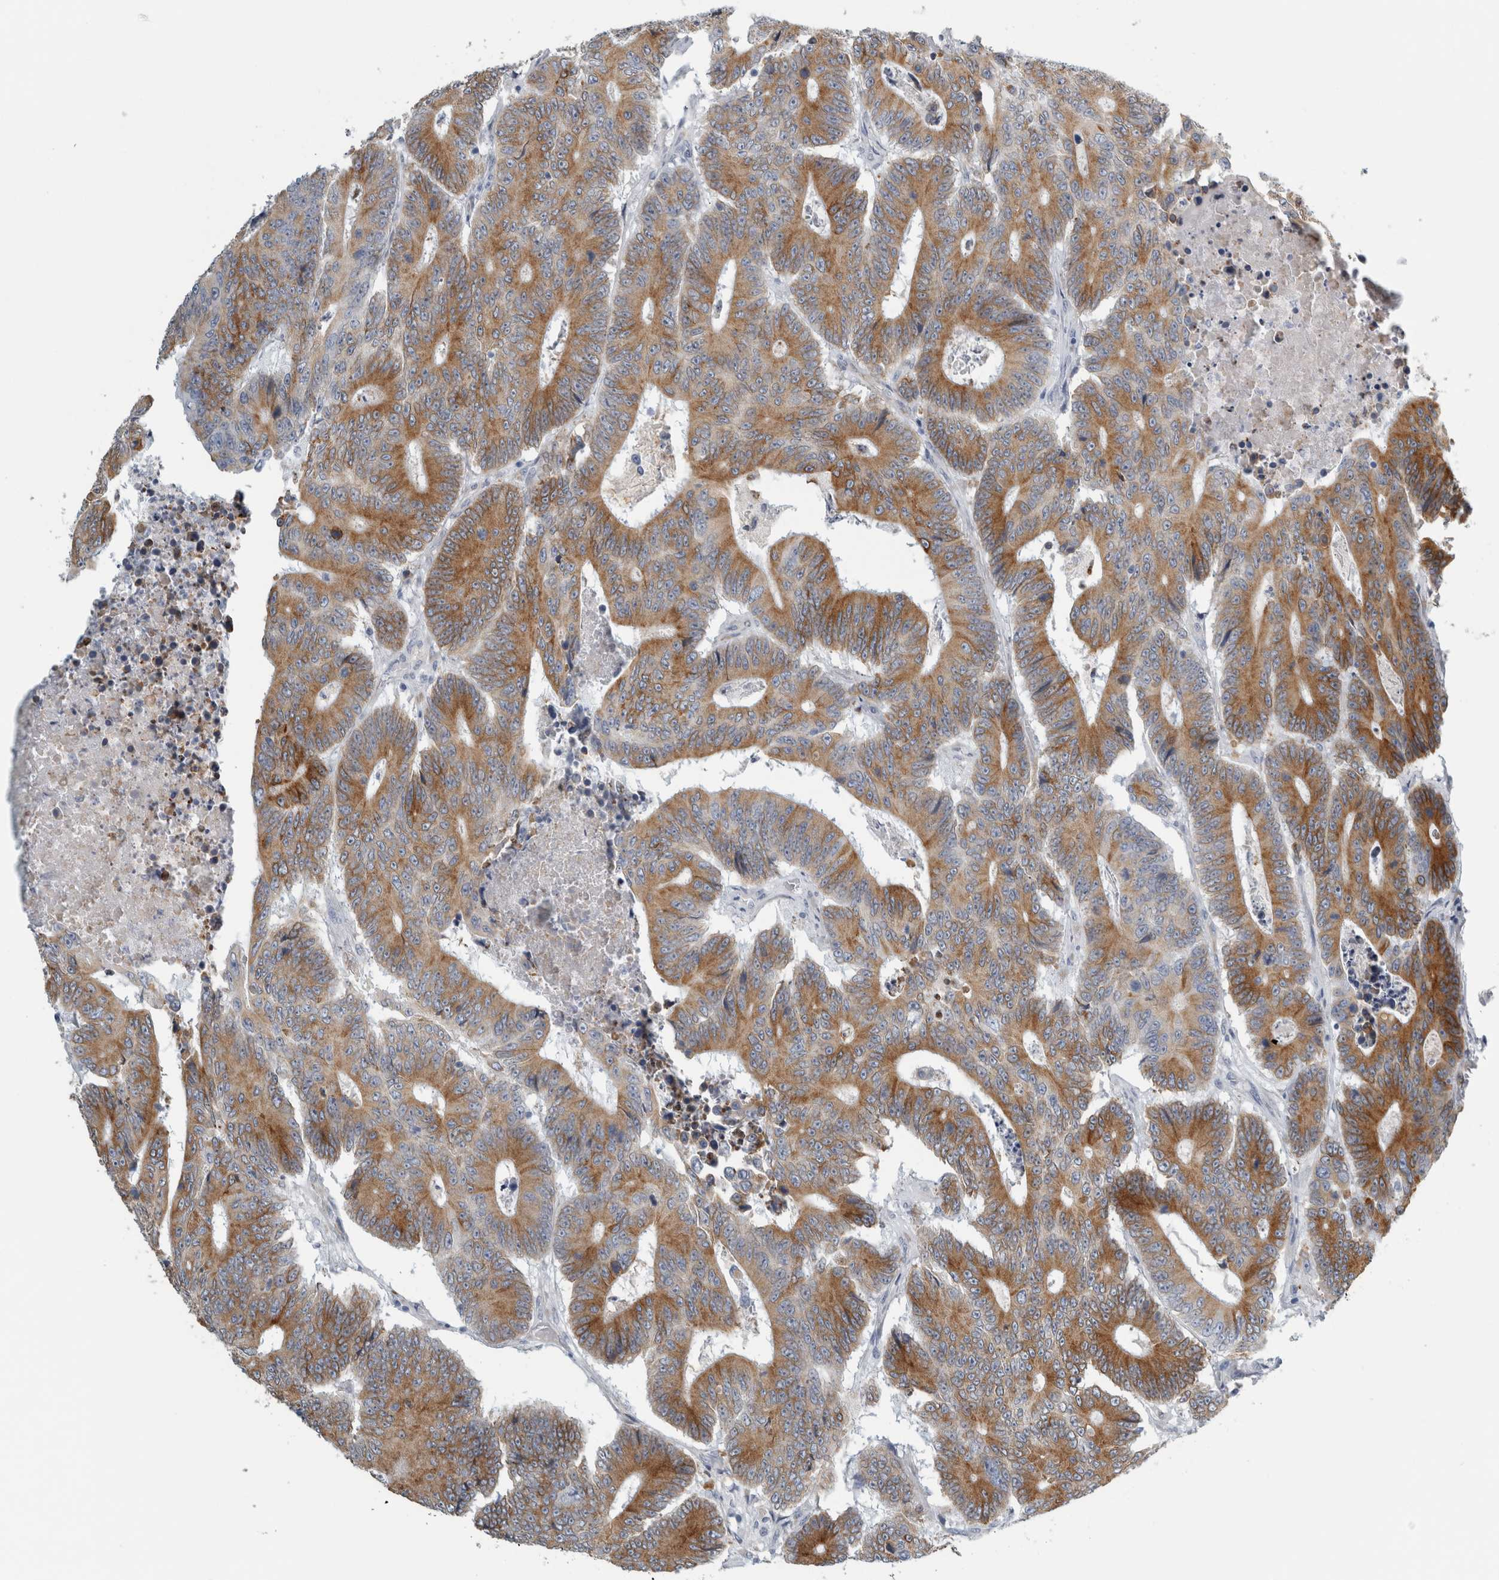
{"staining": {"intensity": "moderate", "quantity": ">75%", "location": "cytoplasmic/membranous"}, "tissue": "colorectal cancer", "cell_type": "Tumor cells", "image_type": "cancer", "snomed": [{"axis": "morphology", "description": "Adenocarcinoma, NOS"}, {"axis": "topography", "description": "Colon"}], "caption": "This is an image of immunohistochemistry staining of colorectal cancer, which shows moderate expression in the cytoplasmic/membranous of tumor cells.", "gene": "B3GNT3", "patient": {"sex": "male", "age": 83}}